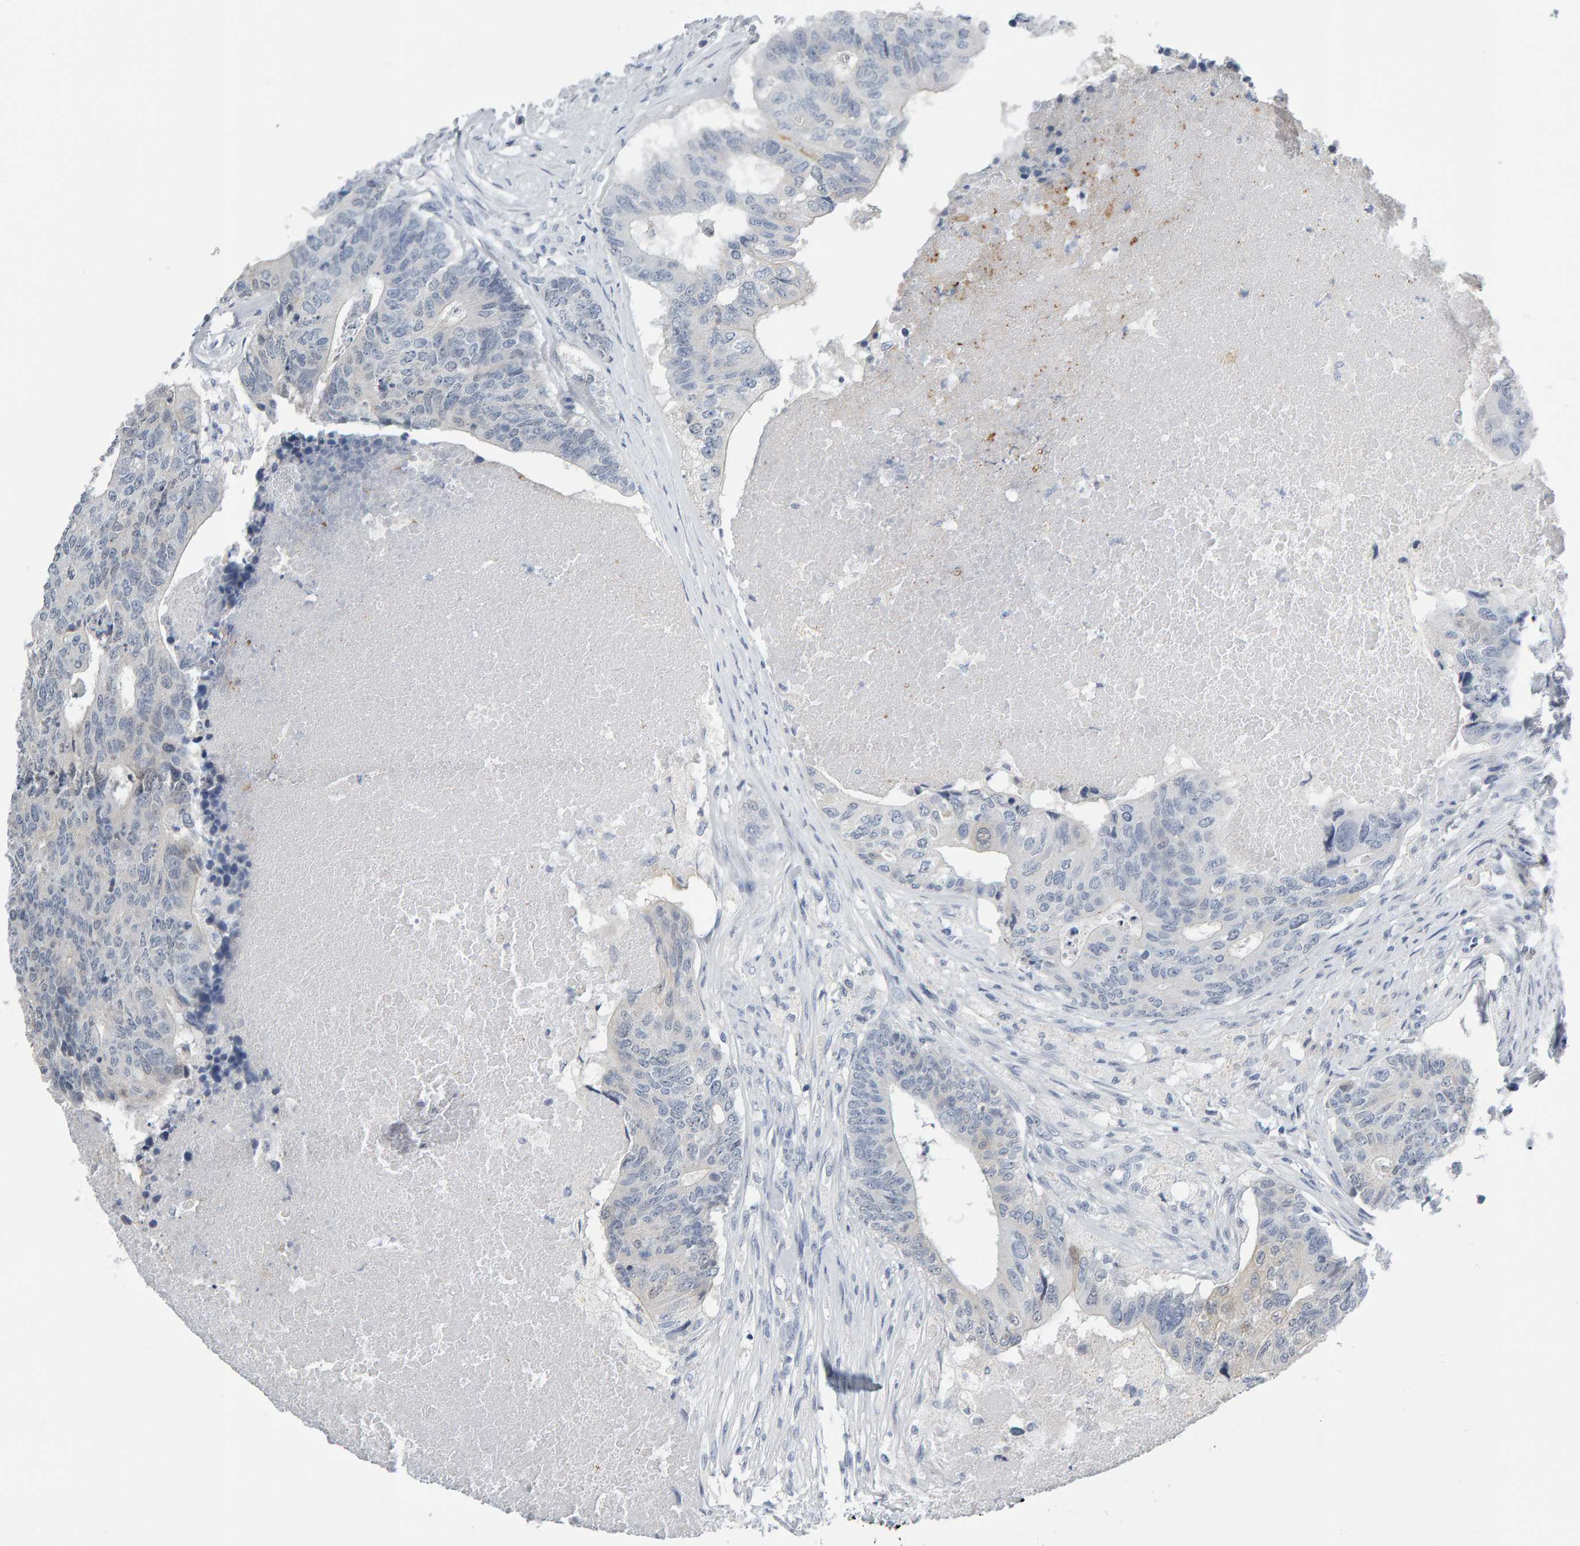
{"staining": {"intensity": "negative", "quantity": "none", "location": "none"}, "tissue": "colorectal cancer", "cell_type": "Tumor cells", "image_type": "cancer", "snomed": [{"axis": "morphology", "description": "Adenocarcinoma, NOS"}, {"axis": "topography", "description": "Colon"}], "caption": "This histopathology image is of colorectal cancer stained with immunohistochemistry to label a protein in brown with the nuclei are counter-stained blue. There is no positivity in tumor cells.", "gene": "CTH", "patient": {"sex": "female", "age": 67}}